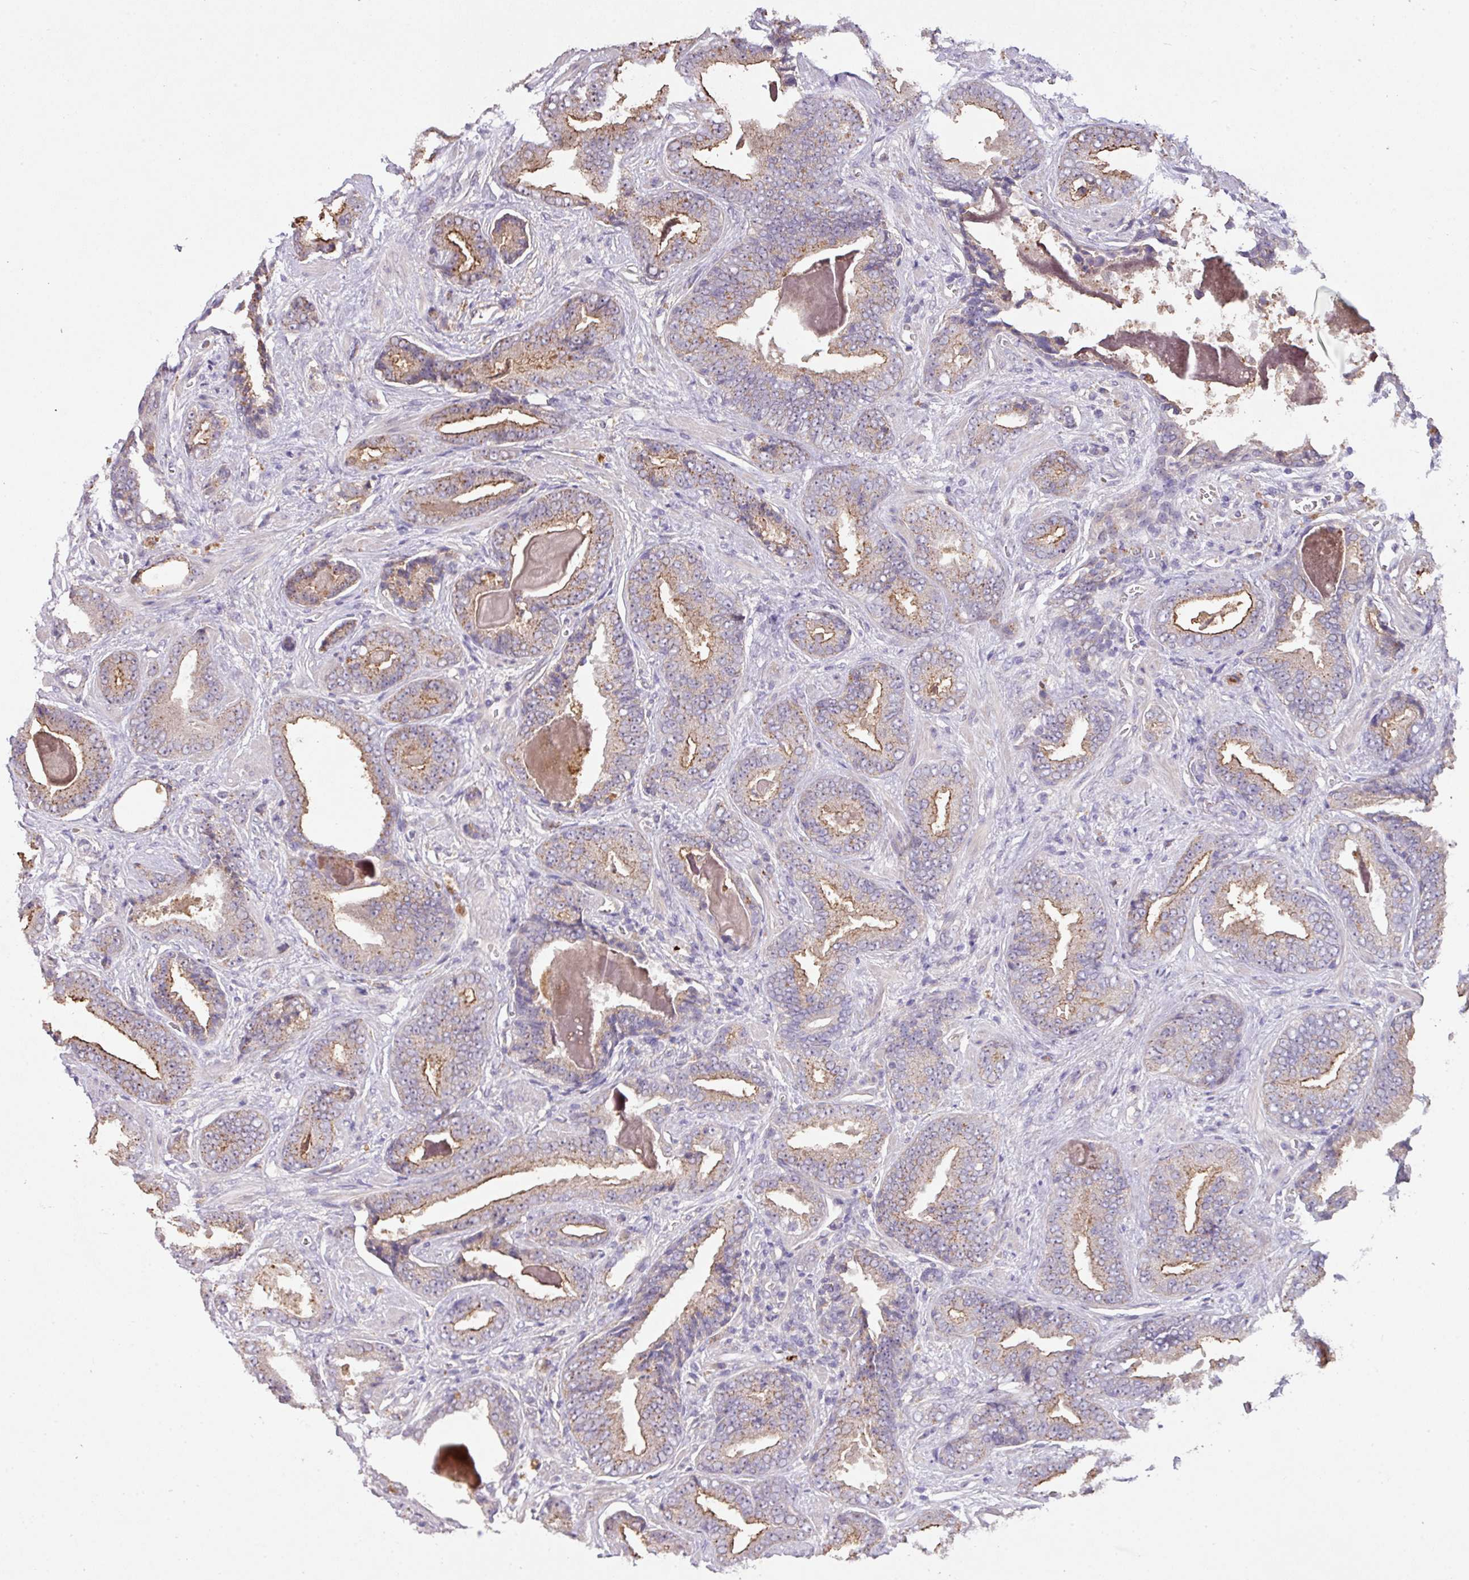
{"staining": {"intensity": "moderate", "quantity": ">75%", "location": "cytoplasmic/membranous"}, "tissue": "prostate cancer", "cell_type": "Tumor cells", "image_type": "cancer", "snomed": [{"axis": "morphology", "description": "Adenocarcinoma, Low grade"}, {"axis": "topography", "description": "Prostate"}], "caption": "Moderate cytoplasmic/membranous protein expression is seen in about >75% of tumor cells in prostate cancer (low-grade adenocarcinoma).", "gene": "PRADC1", "patient": {"sex": "male", "age": 62}}